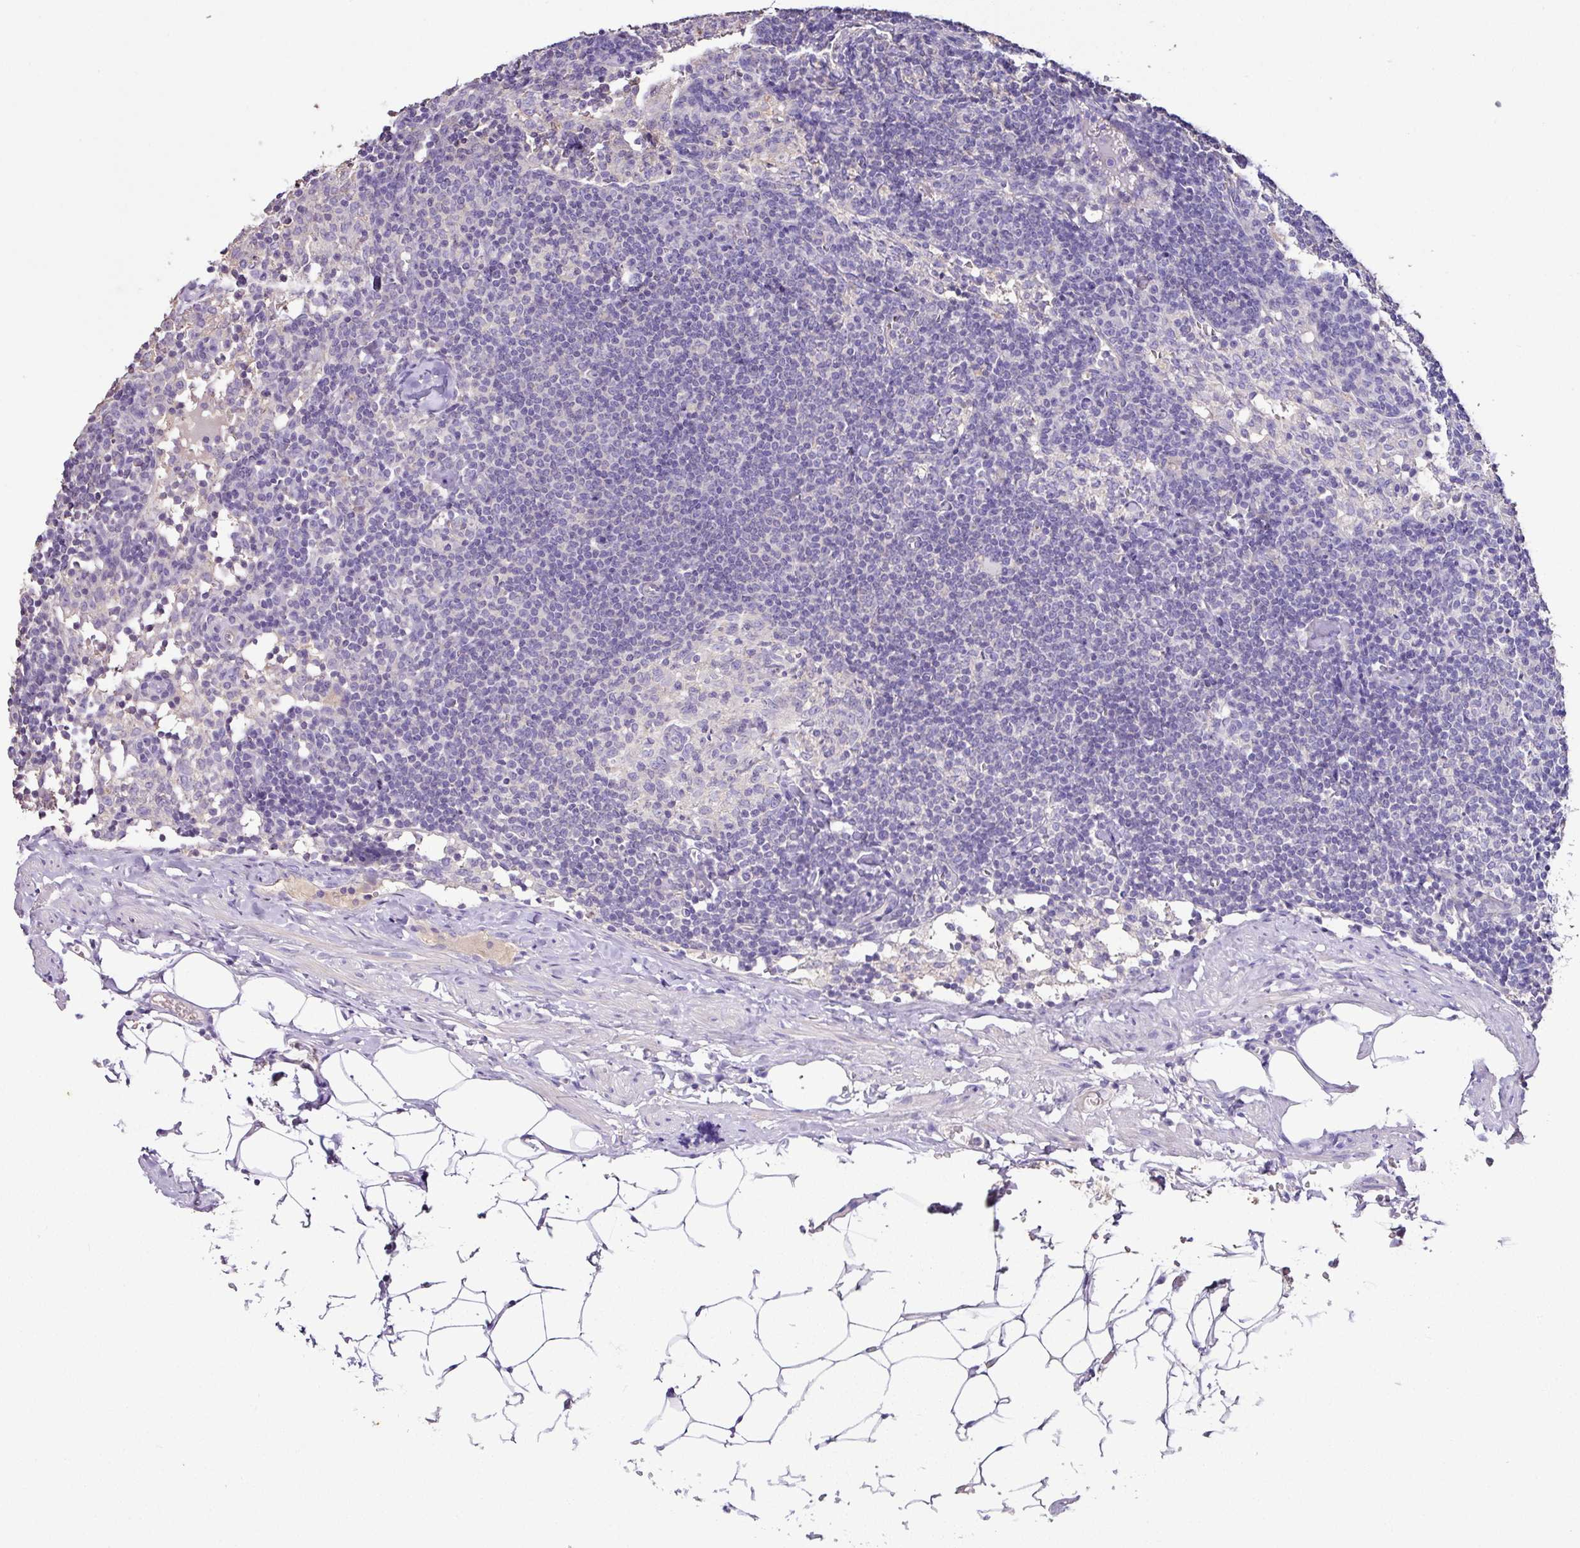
{"staining": {"intensity": "negative", "quantity": "none", "location": "none"}, "tissue": "lymph node", "cell_type": "Germinal center cells", "image_type": "normal", "snomed": [{"axis": "morphology", "description": "Normal tissue, NOS"}, {"axis": "topography", "description": "Lymph node"}], "caption": "This histopathology image is of benign lymph node stained with immunohistochemistry (IHC) to label a protein in brown with the nuclei are counter-stained blue. There is no positivity in germinal center cells. (DAB IHC, high magnification).", "gene": "AGR3", "patient": {"sex": "female", "age": 52}}